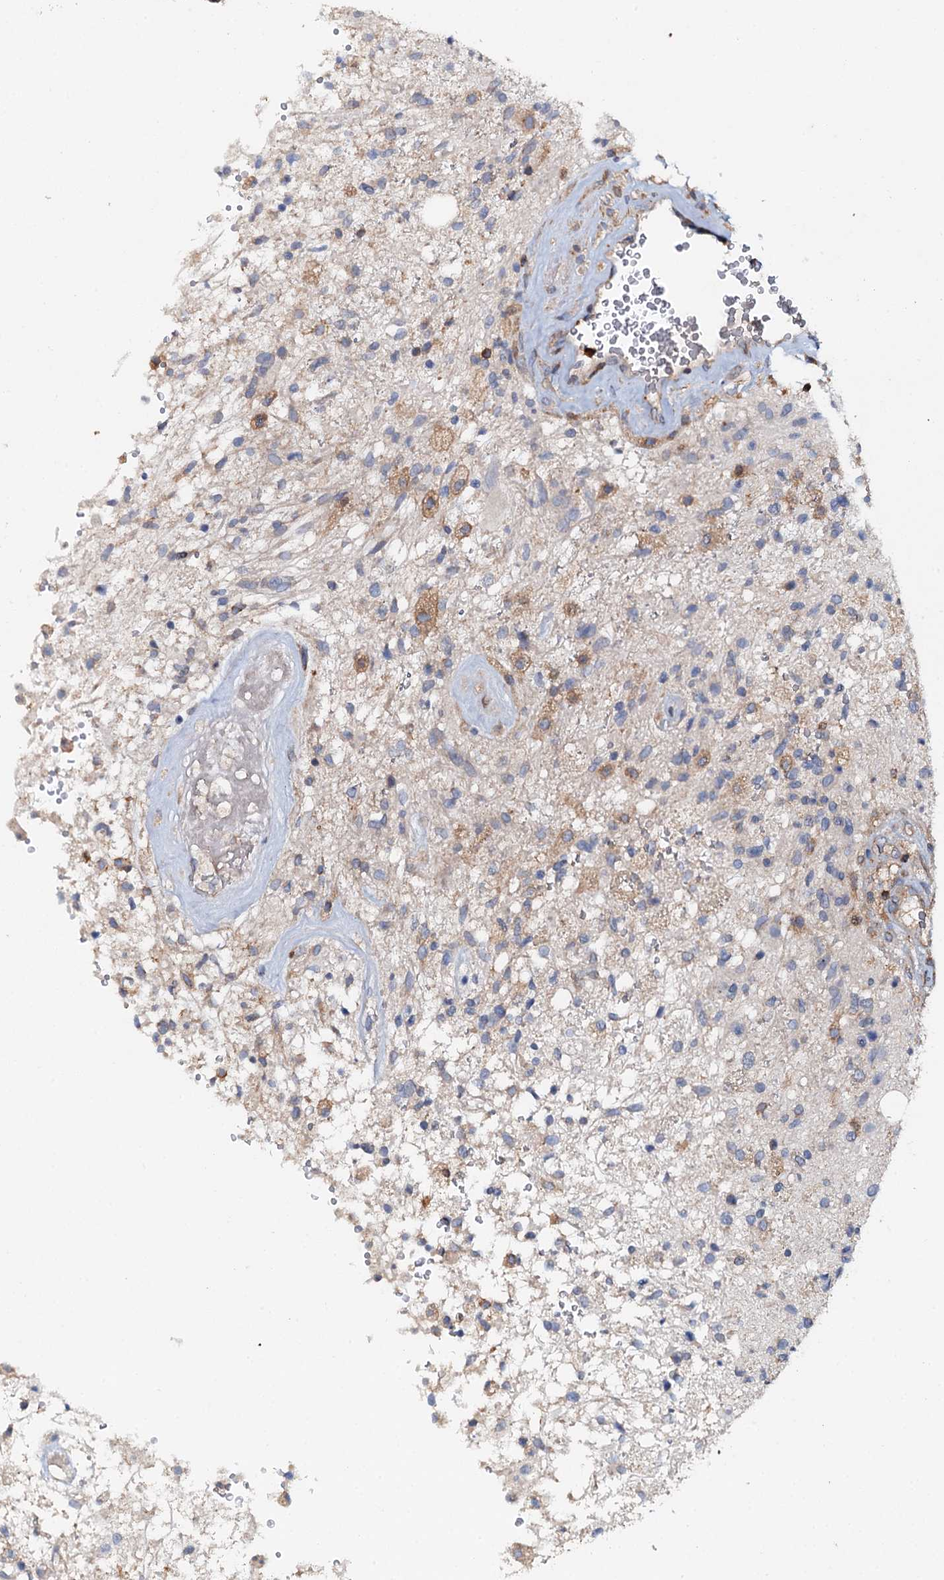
{"staining": {"intensity": "negative", "quantity": "none", "location": "none"}, "tissue": "glioma", "cell_type": "Tumor cells", "image_type": "cancer", "snomed": [{"axis": "morphology", "description": "Glioma, malignant, High grade"}, {"axis": "topography", "description": "Brain"}], "caption": "The immunohistochemistry image has no significant expression in tumor cells of glioma tissue. (DAB immunohistochemistry visualized using brightfield microscopy, high magnification).", "gene": "GRK2", "patient": {"sex": "male", "age": 56}}